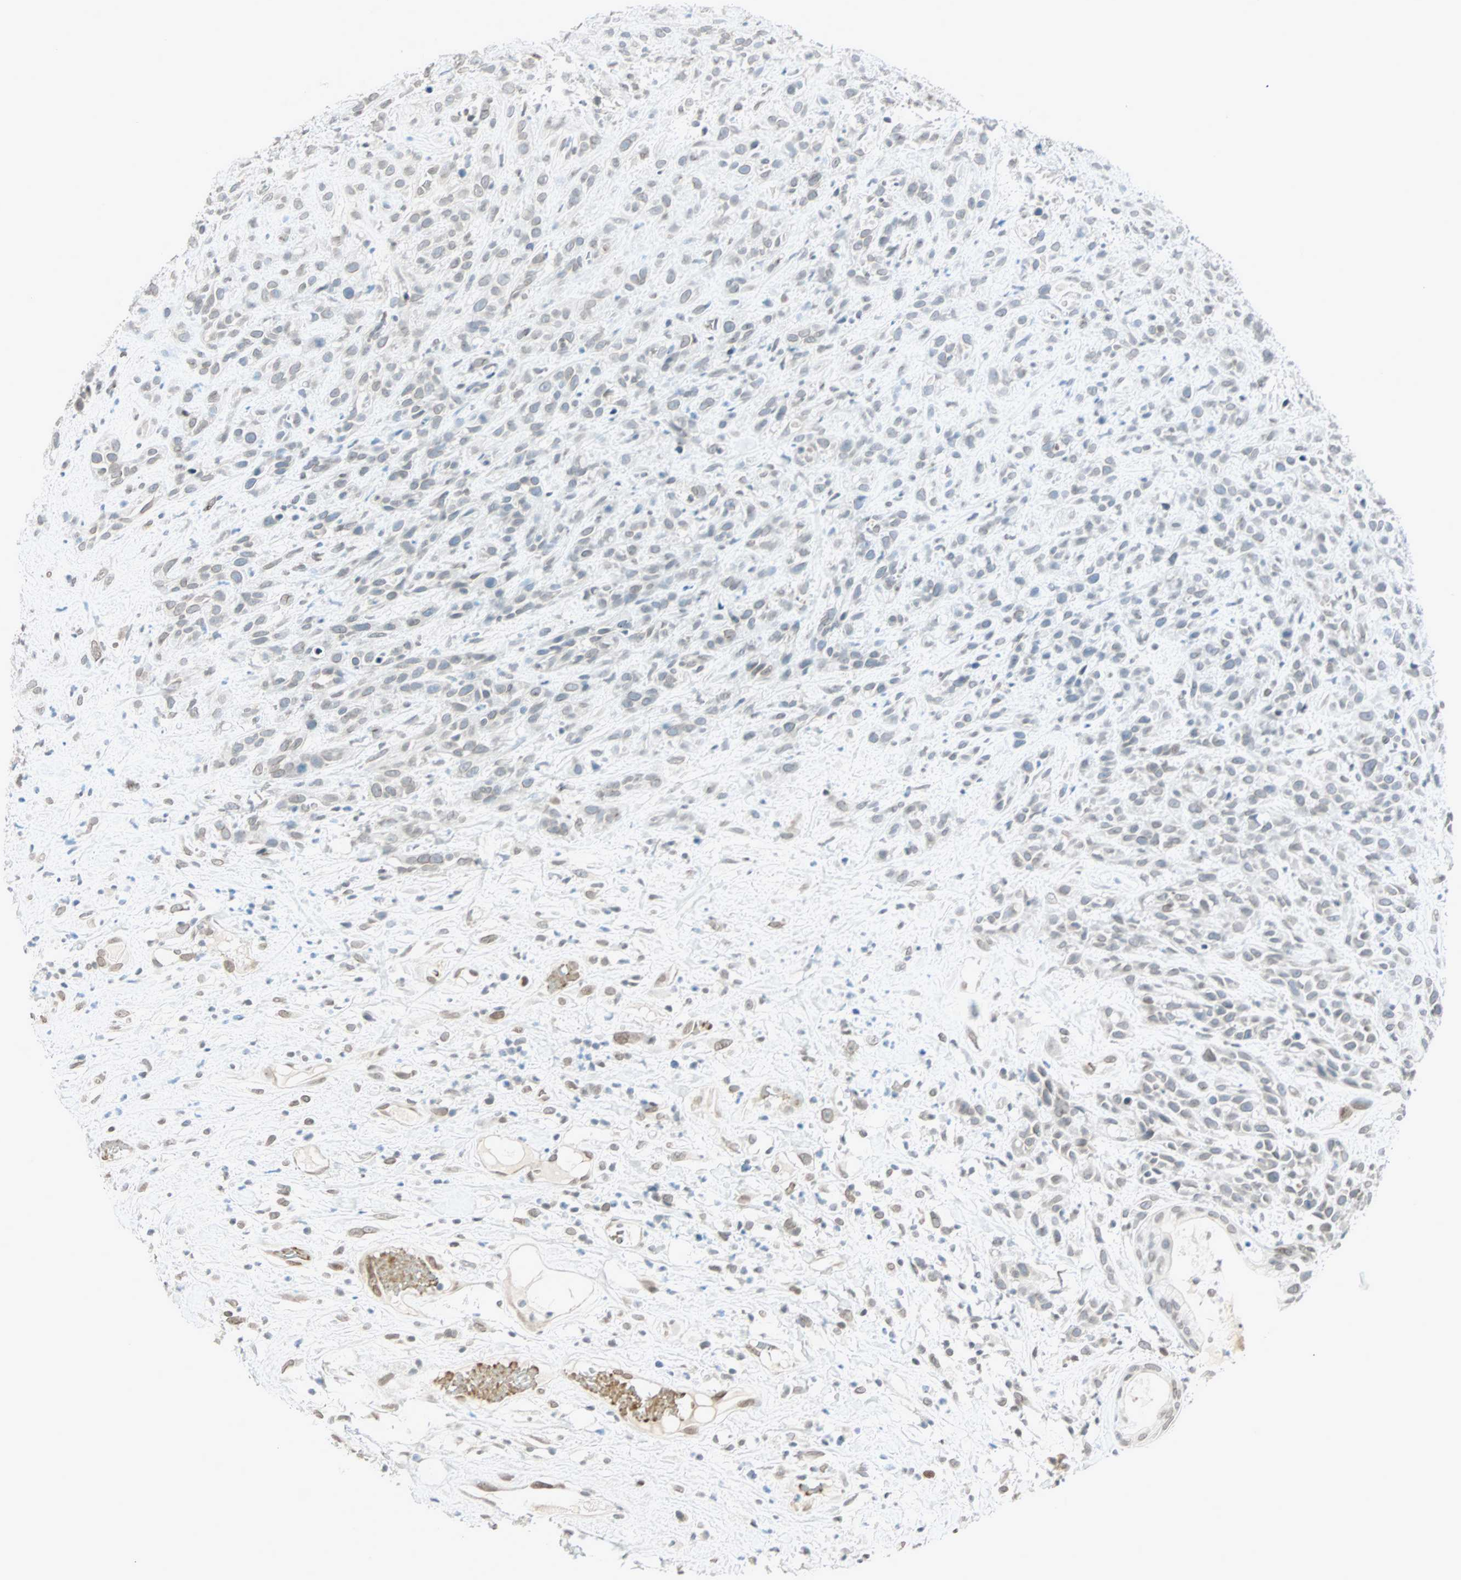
{"staining": {"intensity": "weak", "quantity": "<25%", "location": "cytoplasmic/membranous,nuclear"}, "tissue": "head and neck cancer", "cell_type": "Tumor cells", "image_type": "cancer", "snomed": [{"axis": "morphology", "description": "Normal tissue, NOS"}, {"axis": "morphology", "description": "Squamous cell carcinoma, NOS"}, {"axis": "topography", "description": "Cartilage tissue"}, {"axis": "topography", "description": "Head-Neck"}], "caption": "An immunohistochemistry image of head and neck cancer is shown. There is no staining in tumor cells of head and neck cancer.", "gene": "BCAN", "patient": {"sex": "male", "age": 62}}